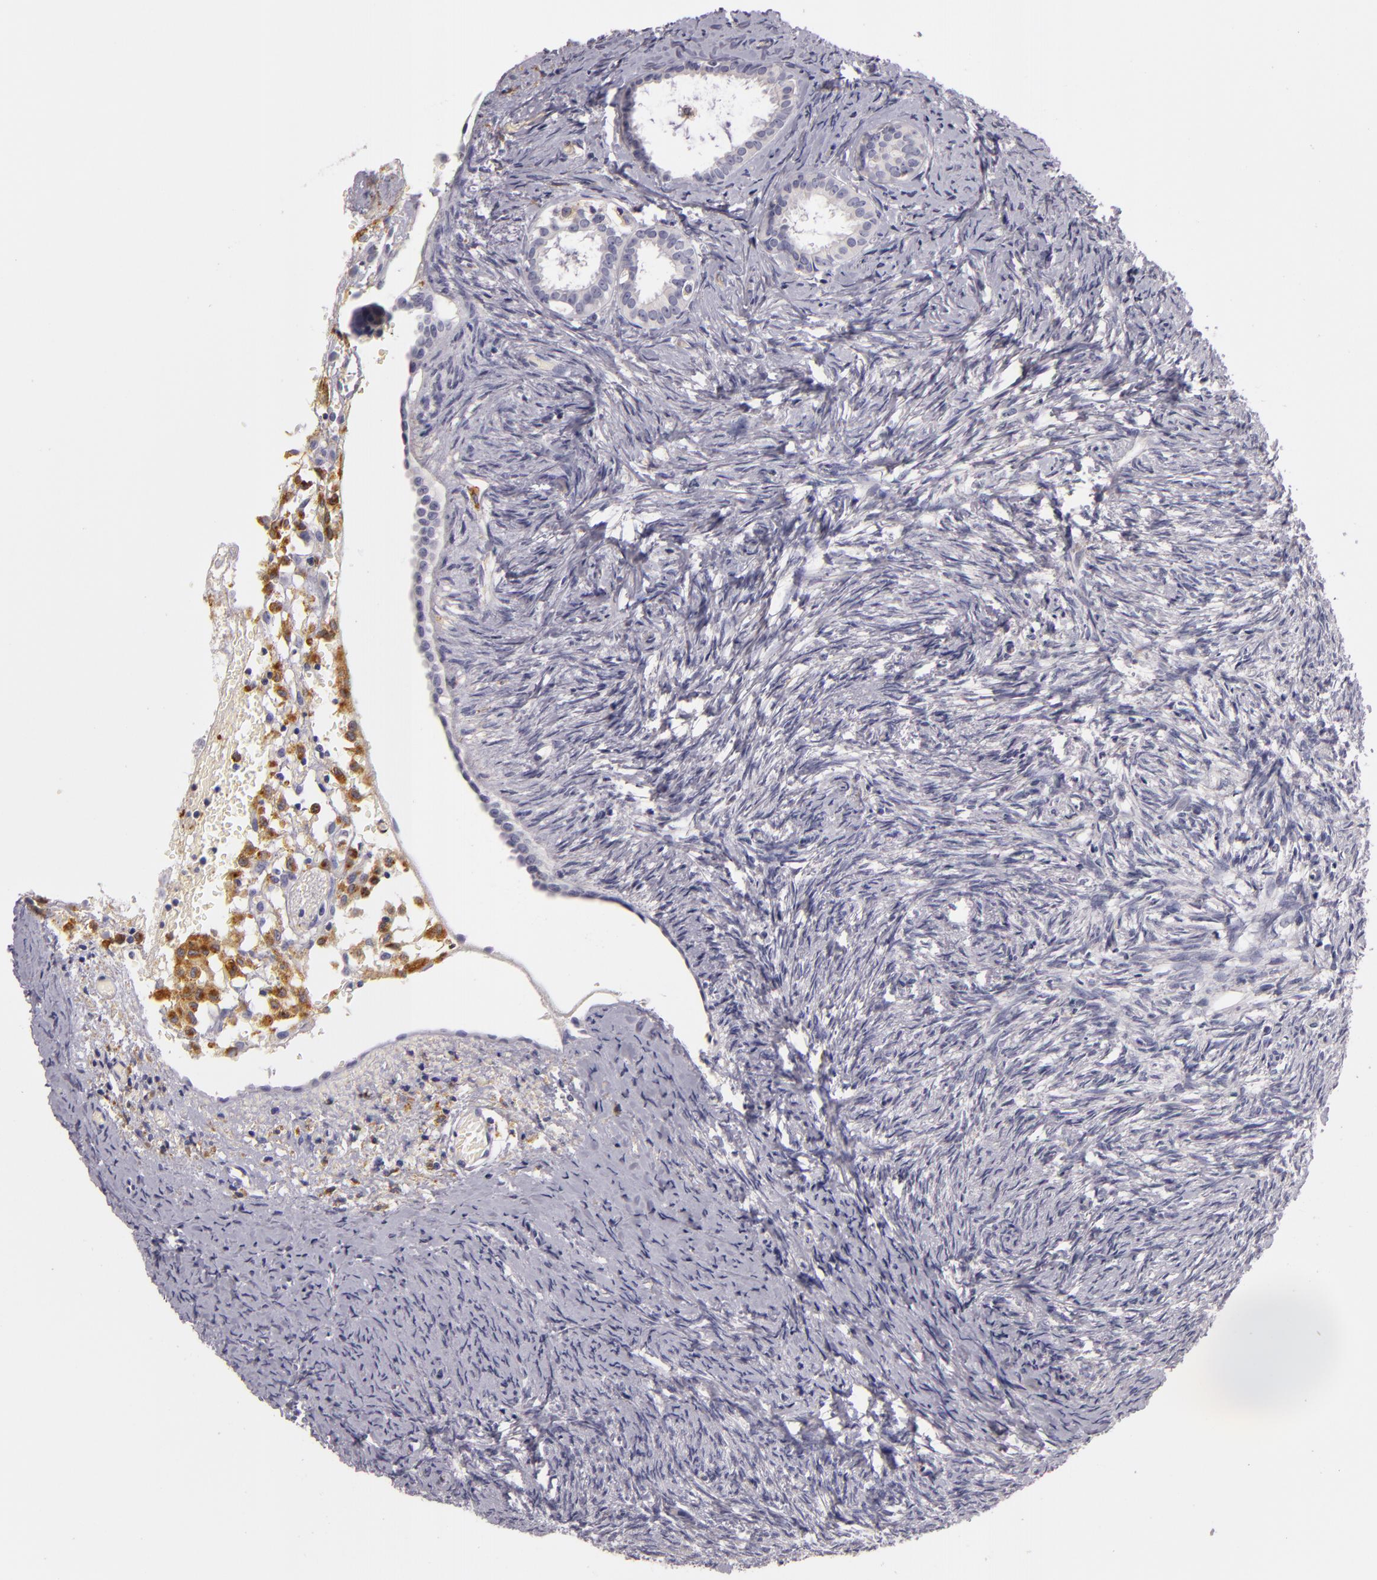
{"staining": {"intensity": "negative", "quantity": "none", "location": "none"}, "tissue": "ovary", "cell_type": "Ovarian stroma cells", "image_type": "normal", "snomed": [{"axis": "morphology", "description": "Normal tissue, NOS"}, {"axis": "topography", "description": "Ovary"}], "caption": "Ovary was stained to show a protein in brown. There is no significant expression in ovarian stroma cells. (Stains: DAB (3,3'-diaminobenzidine) immunohistochemistry with hematoxylin counter stain, Microscopy: brightfield microscopy at high magnification).", "gene": "TLR8", "patient": {"sex": "female", "age": 54}}